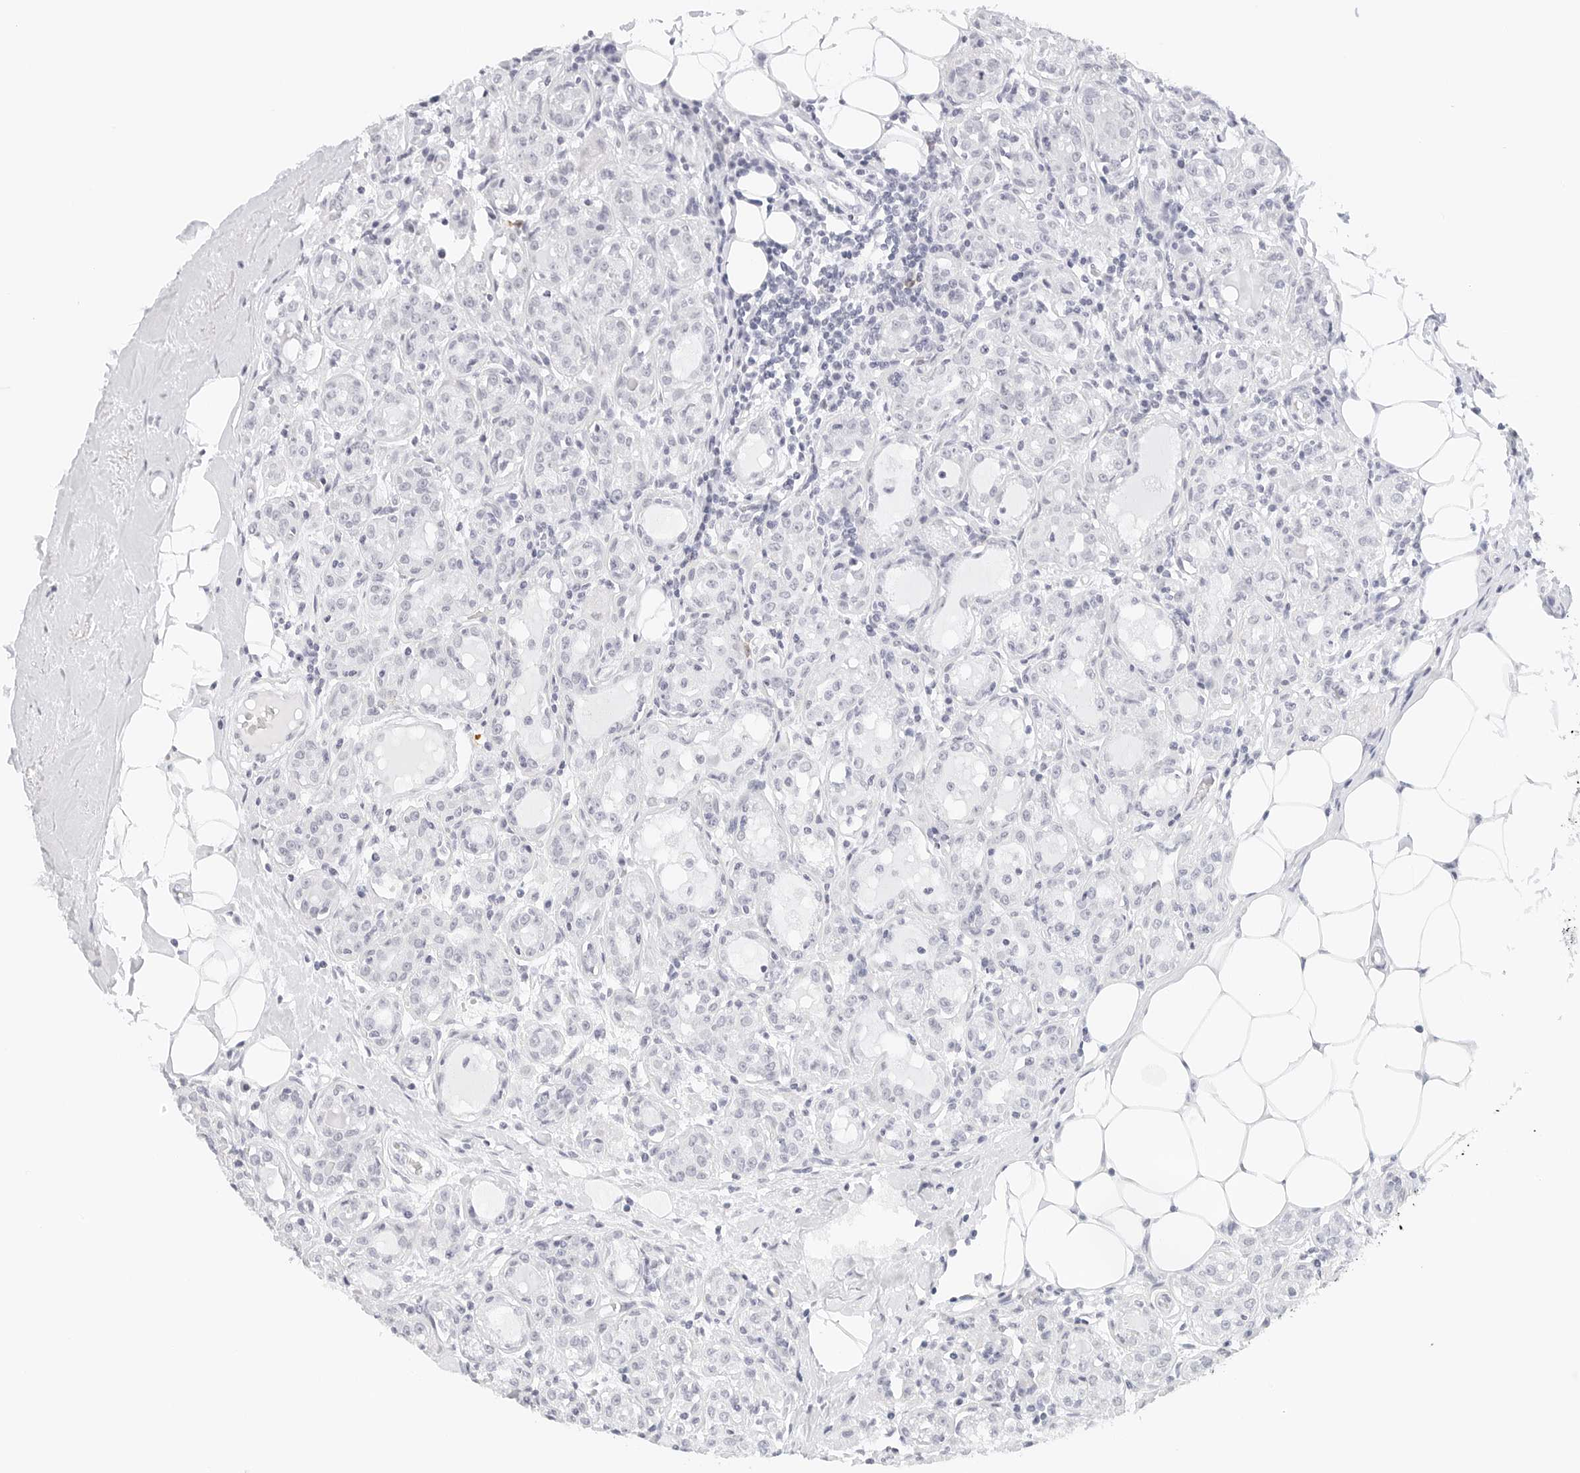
{"staining": {"intensity": "negative", "quantity": "none", "location": "none"}, "tissue": "breast cancer", "cell_type": "Tumor cells", "image_type": "cancer", "snomed": [{"axis": "morphology", "description": "Duct carcinoma"}, {"axis": "topography", "description": "Breast"}], "caption": "The histopathology image demonstrates no significant positivity in tumor cells of breast cancer.", "gene": "CD22", "patient": {"sex": "female", "age": 27}}